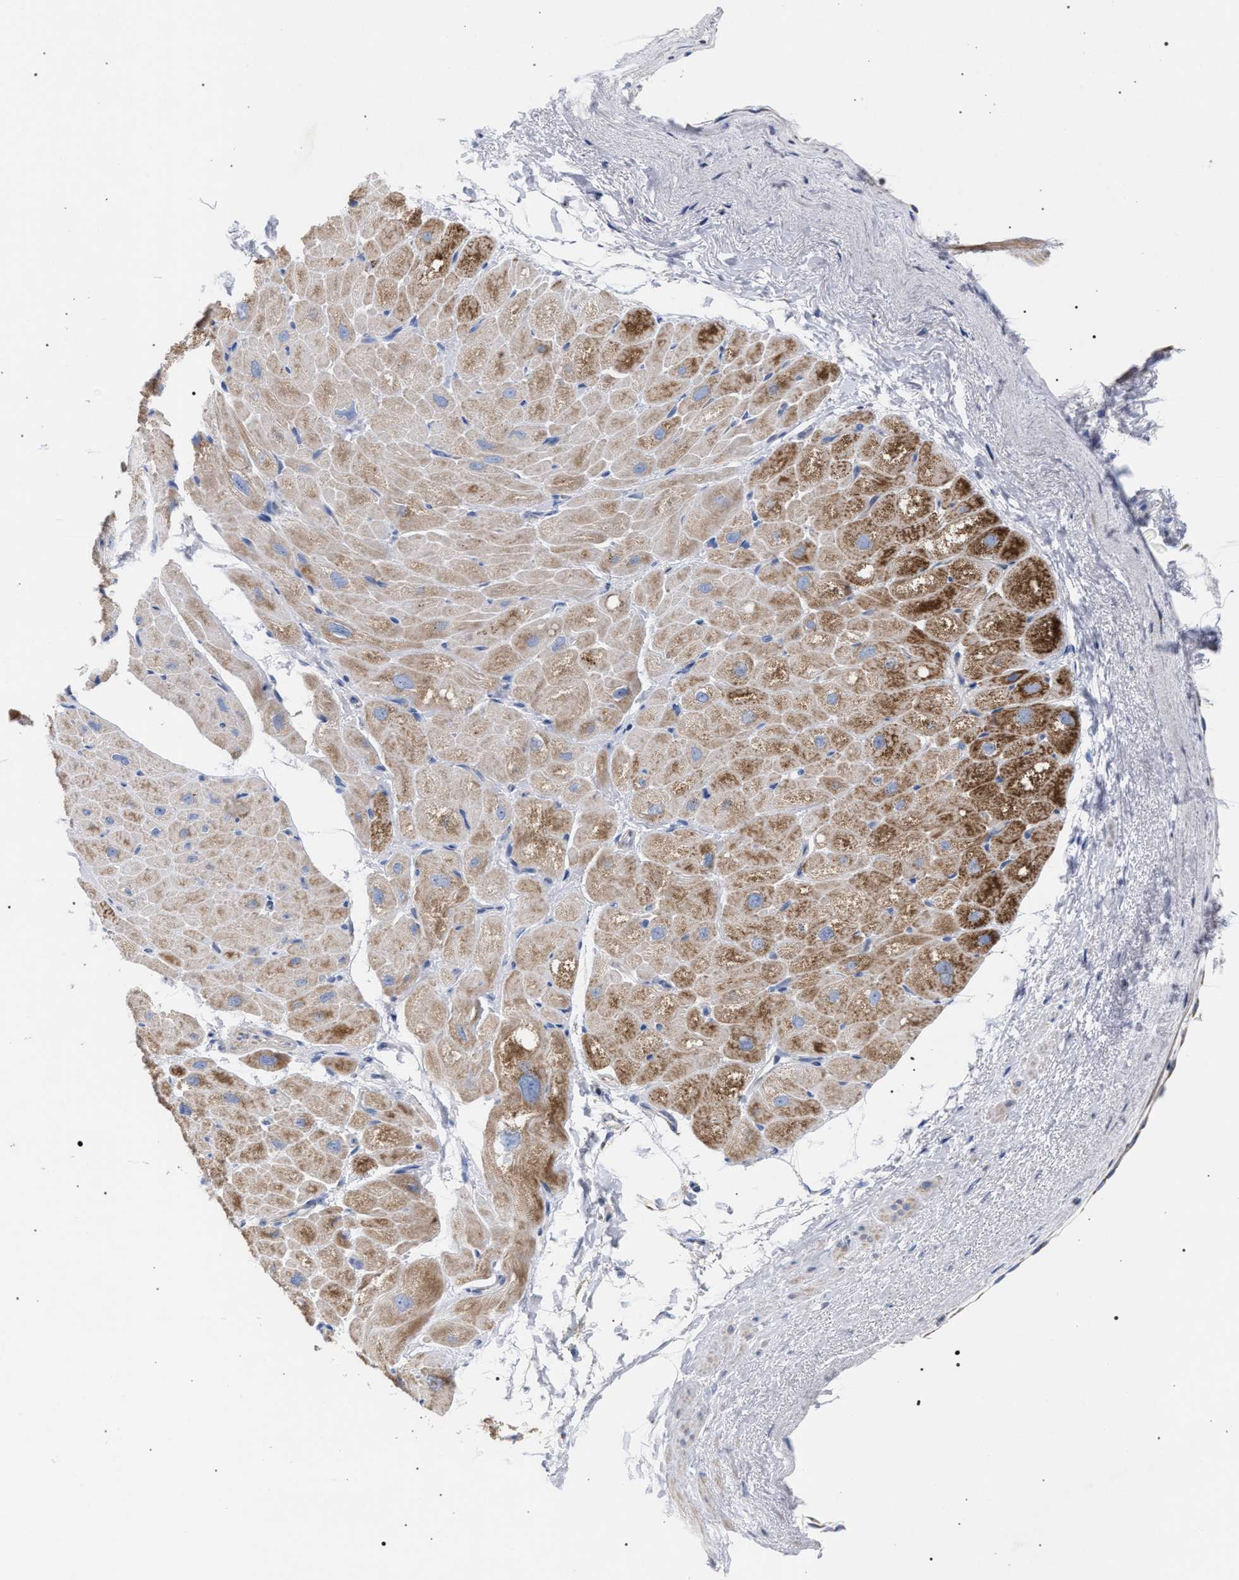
{"staining": {"intensity": "strong", "quantity": ">75%", "location": "cytoplasmic/membranous"}, "tissue": "heart muscle", "cell_type": "Cardiomyocytes", "image_type": "normal", "snomed": [{"axis": "morphology", "description": "Normal tissue, NOS"}, {"axis": "topography", "description": "Heart"}], "caption": "Heart muscle stained for a protein shows strong cytoplasmic/membranous positivity in cardiomyocytes. (IHC, brightfield microscopy, high magnification).", "gene": "ECI2", "patient": {"sex": "male", "age": 49}}